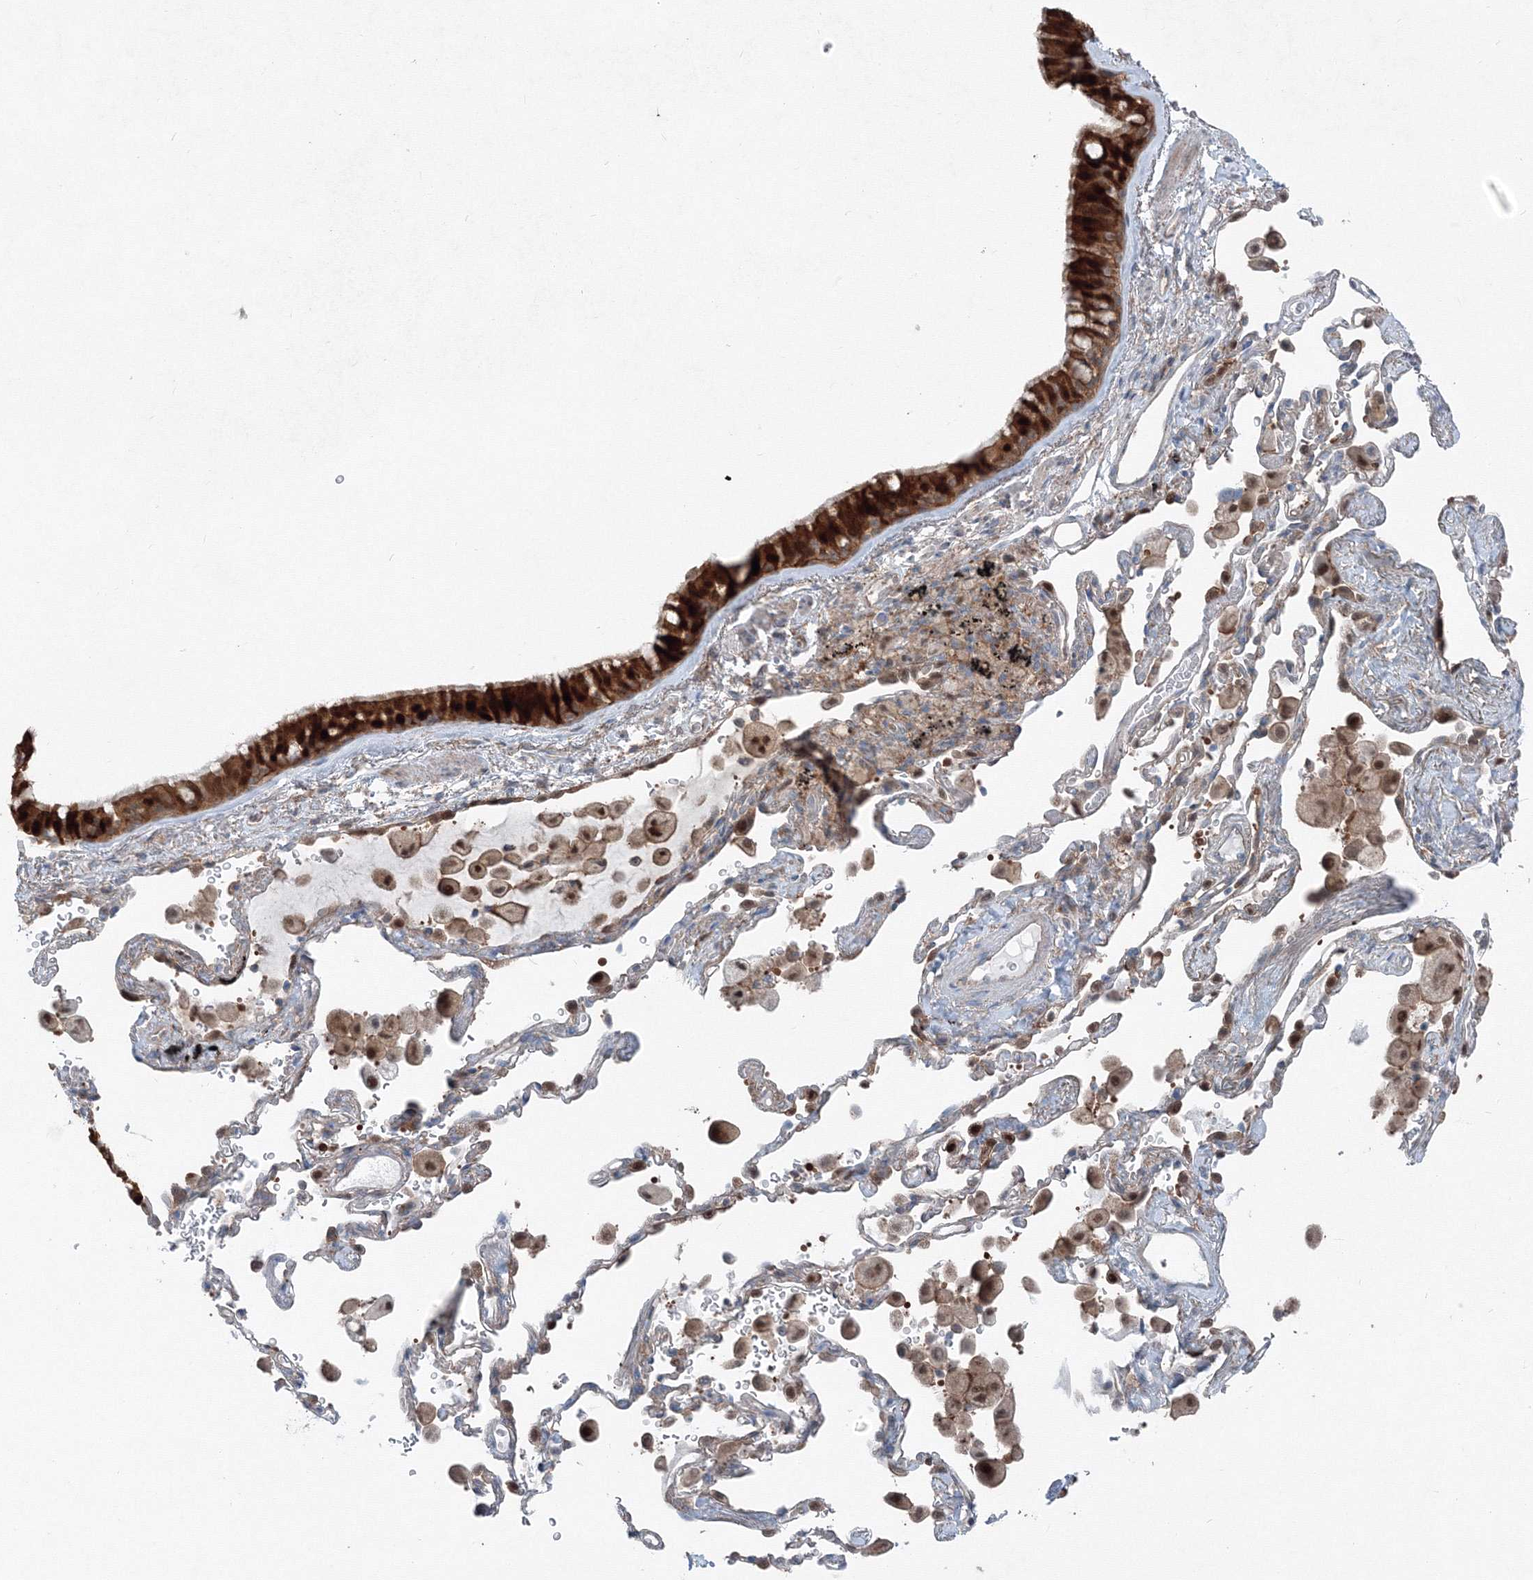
{"staining": {"intensity": "strong", "quantity": ">75%", "location": "cytoplasmic/membranous"}, "tissue": "bronchus", "cell_type": "Respiratory epithelial cells", "image_type": "normal", "snomed": [{"axis": "morphology", "description": "Normal tissue, NOS"}, {"axis": "morphology", "description": "Adenocarcinoma, NOS"}, {"axis": "topography", "description": "Bronchus"}, {"axis": "topography", "description": "Lung"}], "caption": "Protein analysis of benign bronchus shows strong cytoplasmic/membranous positivity in approximately >75% of respiratory epithelial cells. Nuclei are stained in blue.", "gene": "TPRKB", "patient": {"sex": "male", "age": 54}}